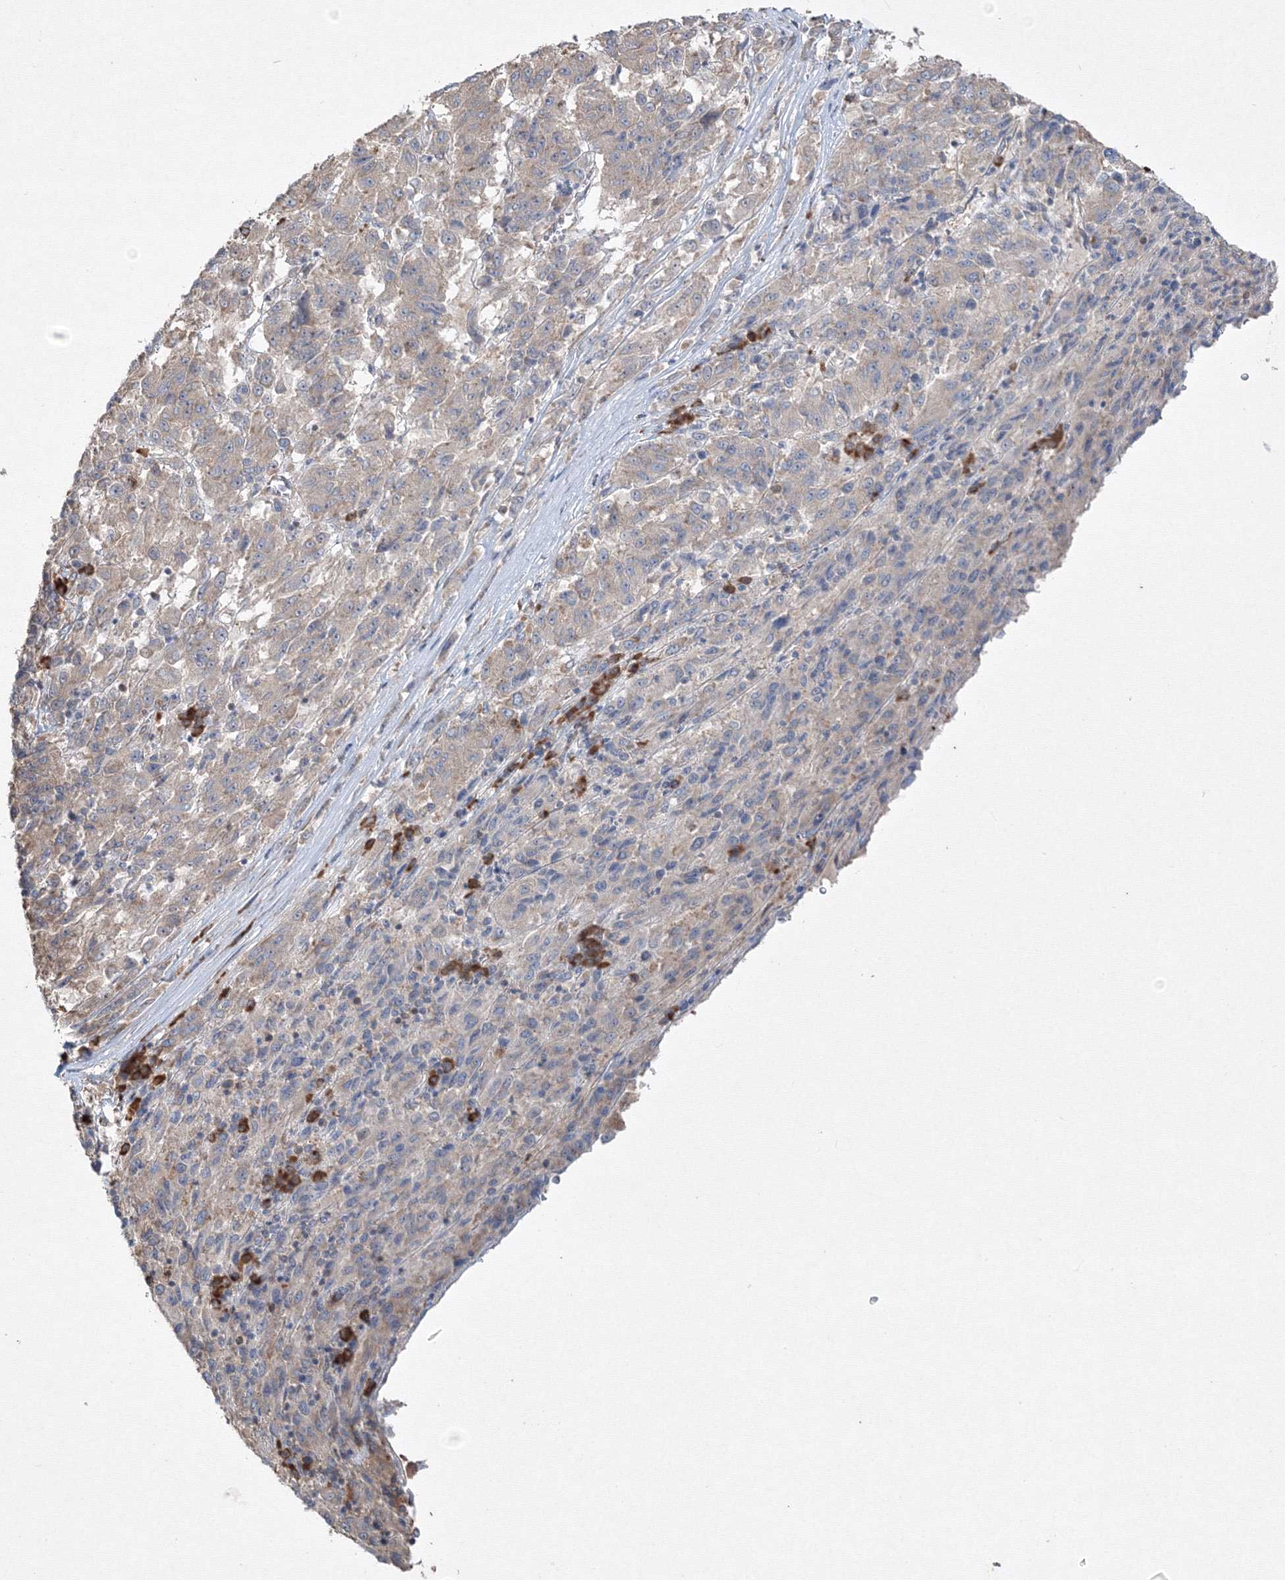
{"staining": {"intensity": "weak", "quantity": "<25%", "location": "cytoplasmic/membranous"}, "tissue": "melanoma", "cell_type": "Tumor cells", "image_type": "cancer", "snomed": [{"axis": "morphology", "description": "Malignant melanoma, Metastatic site"}, {"axis": "topography", "description": "Lung"}], "caption": "Immunohistochemical staining of melanoma reveals no significant positivity in tumor cells.", "gene": "FBXL8", "patient": {"sex": "male", "age": 64}}